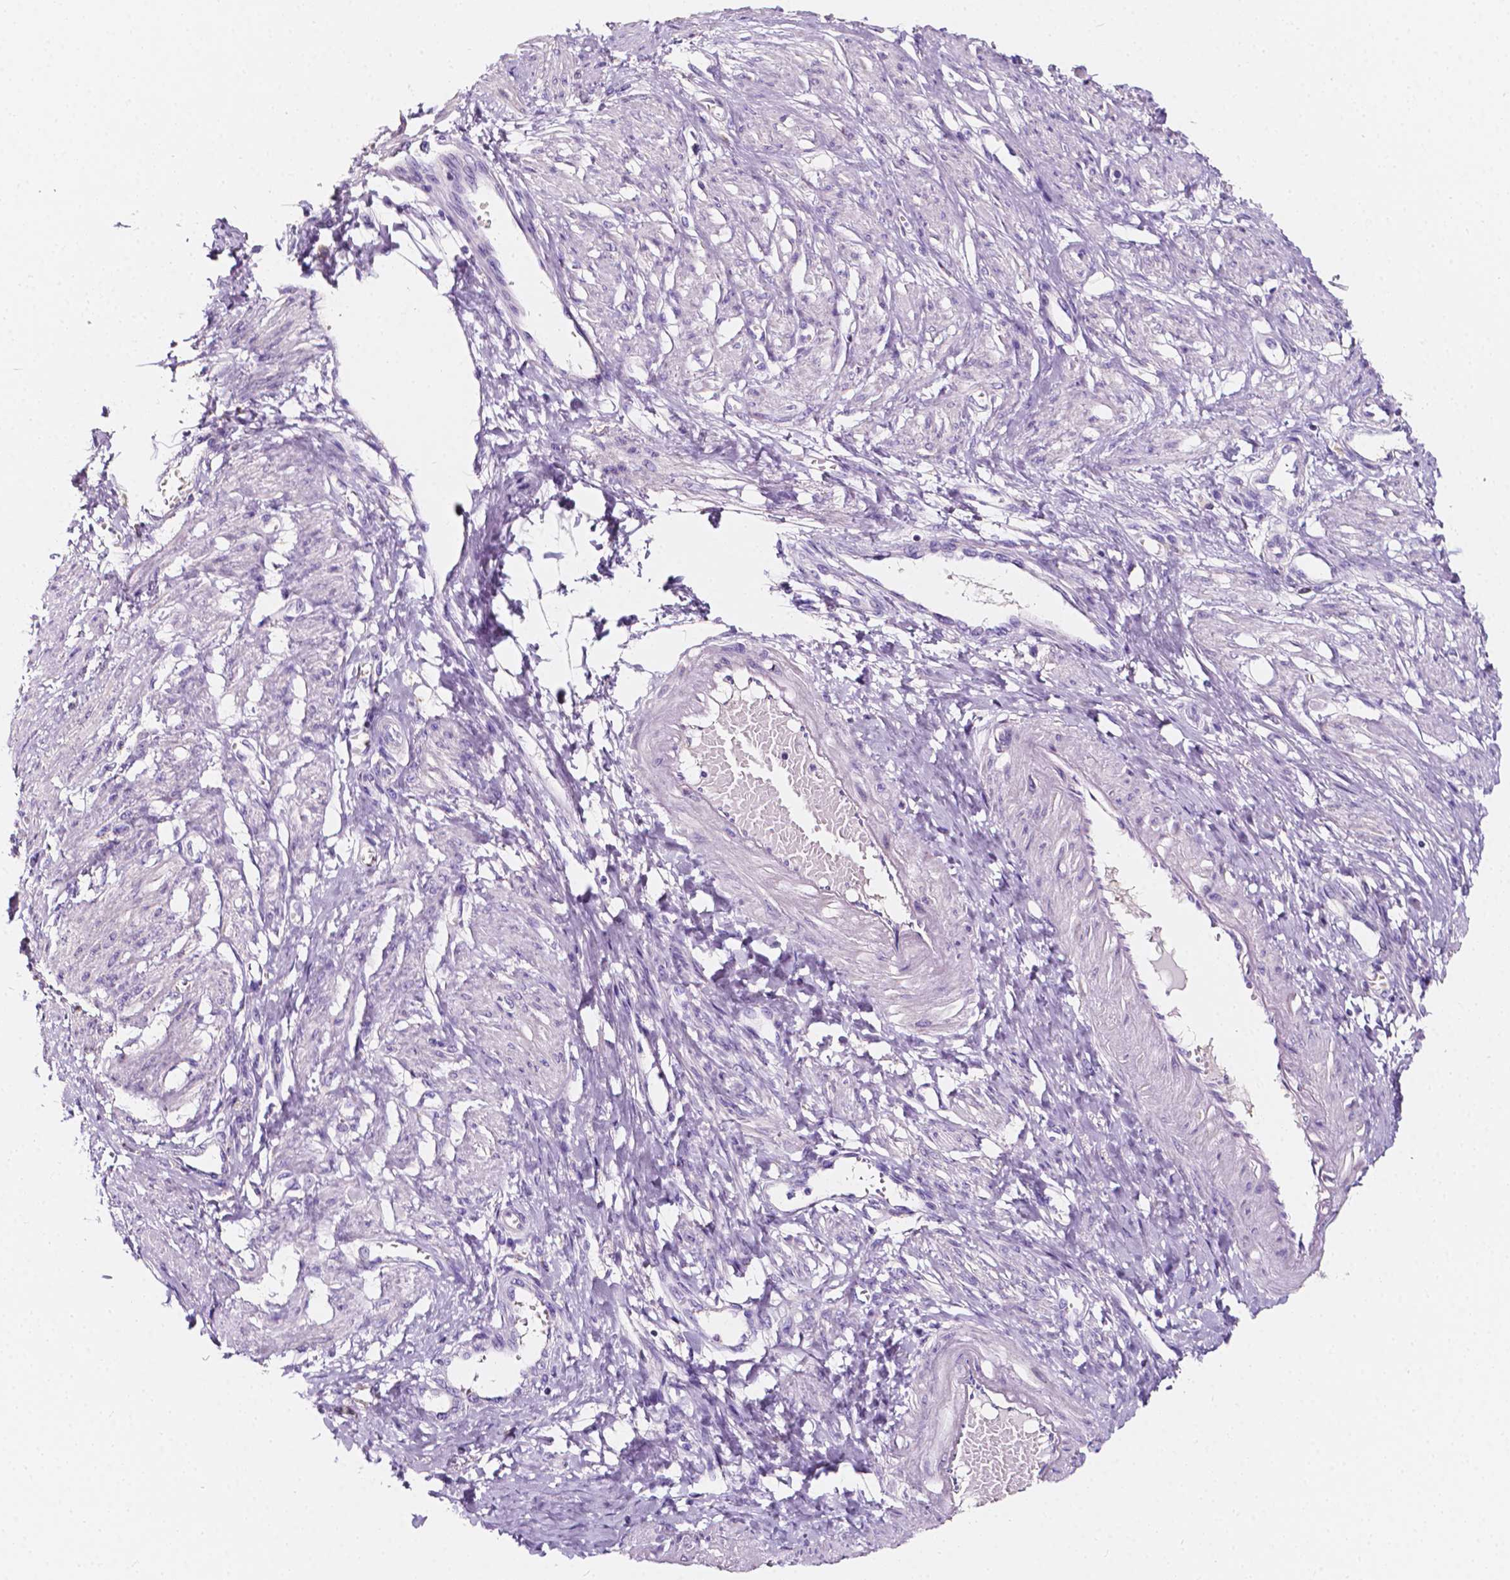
{"staining": {"intensity": "negative", "quantity": "none", "location": "none"}, "tissue": "smooth muscle", "cell_type": "Smooth muscle cells", "image_type": "normal", "snomed": [{"axis": "morphology", "description": "Normal tissue, NOS"}, {"axis": "topography", "description": "Smooth muscle"}, {"axis": "topography", "description": "Uterus"}], "caption": "This micrograph is of benign smooth muscle stained with immunohistochemistry (IHC) to label a protein in brown with the nuclei are counter-stained blue. There is no positivity in smooth muscle cells.", "gene": "CLSTN2", "patient": {"sex": "female", "age": 39}}